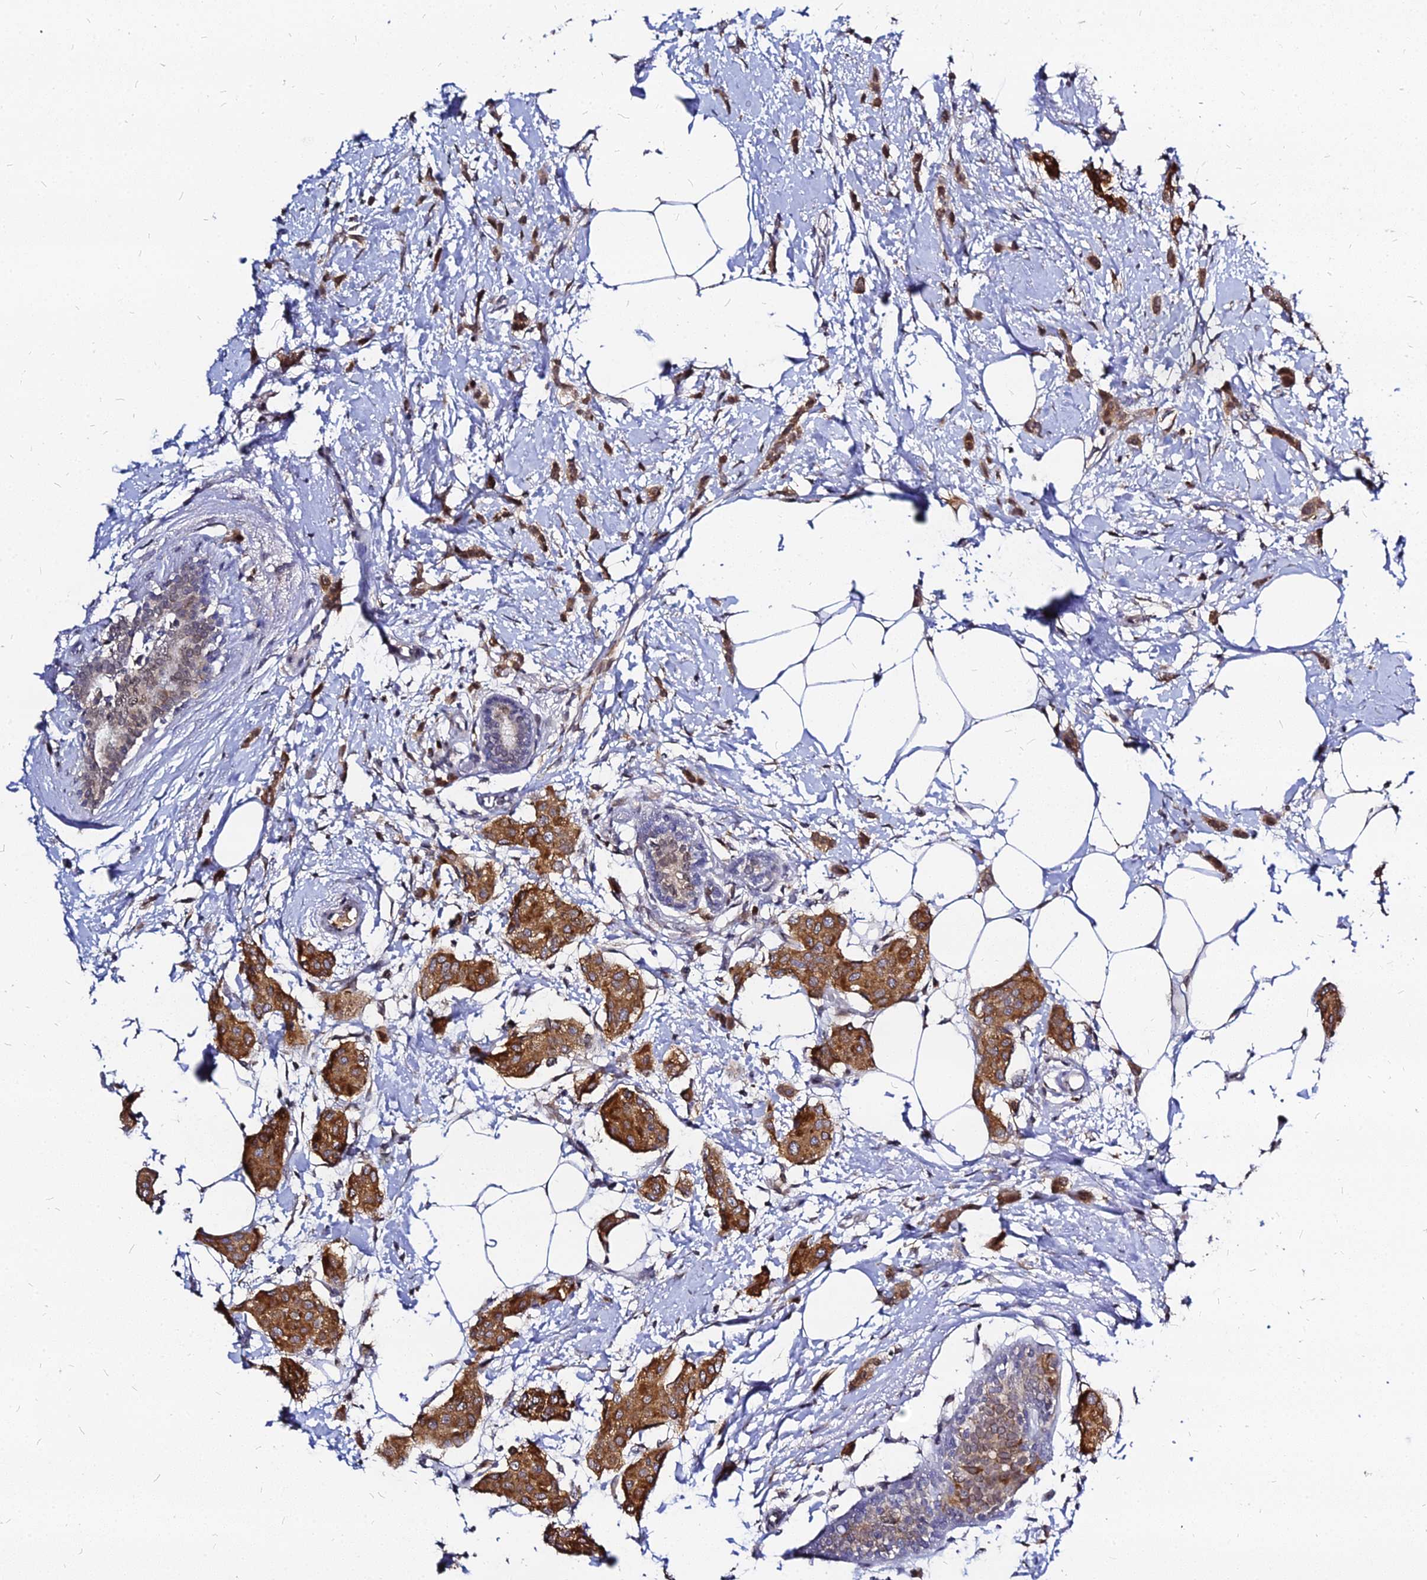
{"staining": {"intensity": "moderate", "quantity": ">75%", "location": "cytoplasmic/membranous"}, "tissue": "breast cancer", "cell_type": "Tumor cells", "image_type": "cancer", "snomed": [{"axis": "morphology", "description": "Duct carcinoma"}, {"axis": "topography", "description": "Breast"}], "caption": "High-power microscopy captured an immunohistochemistry photomicrograph of breast cancer (invasive ductal carcinoma), revealing moderate cytoplasmic/membranous positivity in about >75% of tumor cells.", "gene": "RNF121", "patient": {"sex": "female", "age": 72}}